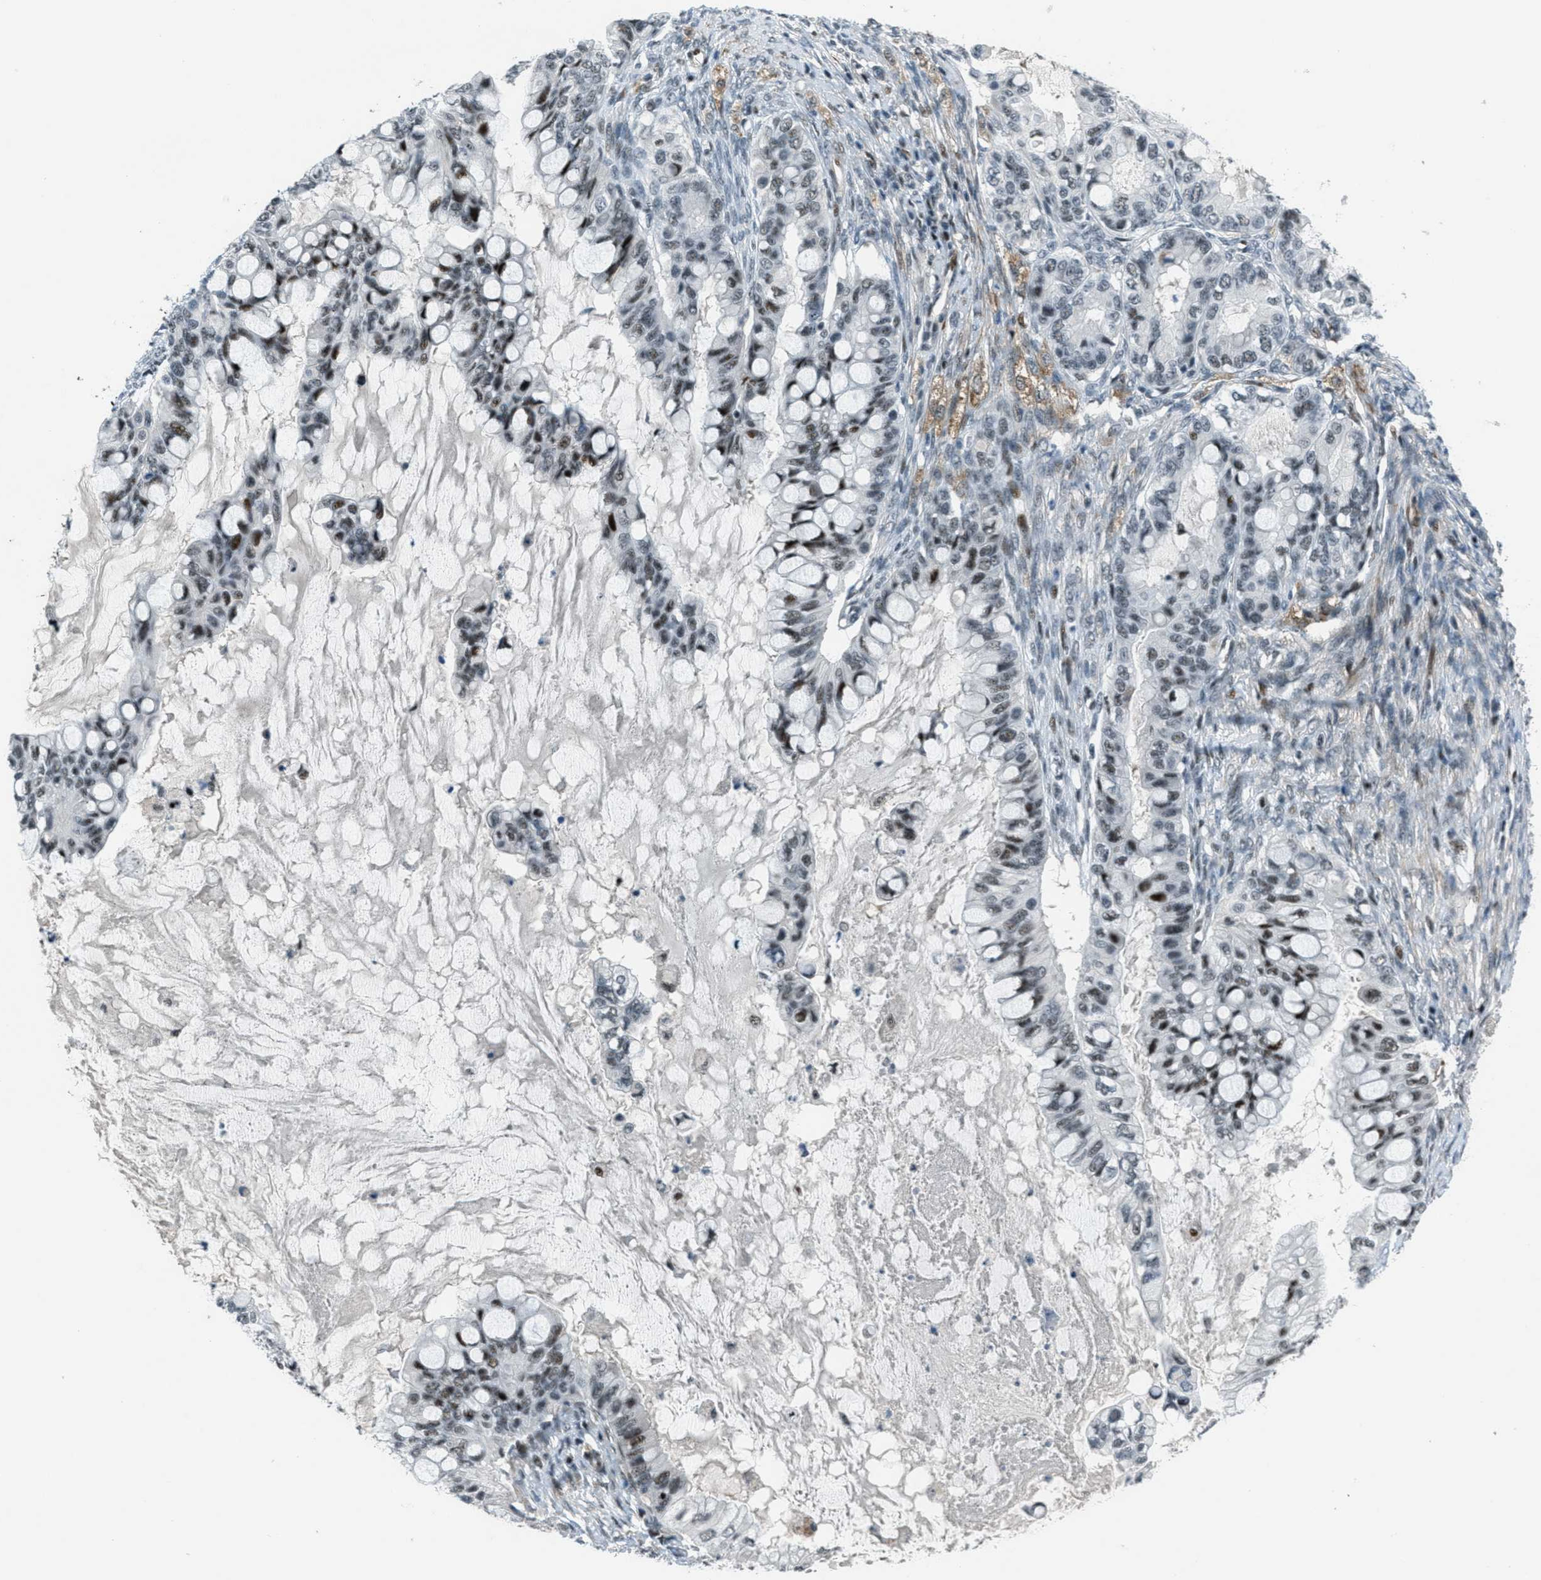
{"staining": {"intensity": "moderate", "quantity": "25%-75%", "location": "nuclear"}, "tissue": "ovarian cancer", "cell_type": "Tumor cells", "image_type": "cancer", "snomed": [{"axis": "morphology", "description": "Cystadenocarcinoma, mucinous, NOS"}, {"axis": "topography", "description": "Ovary"}], "caption": "Protein staining by immunohistochemistry (IHC) exhibits moderate nuclear staining in about 25%-75% of tumor cells in ovarian mucinous cystadenocarcinoma. The staining was performed using DAB to visualize the protein expression in brown, while the nuclei were stained in blue with hematoxylin (Magnification: 20x).", "gene": "ZDHHC23", "patient": {"sex": "female", "age": 80}}